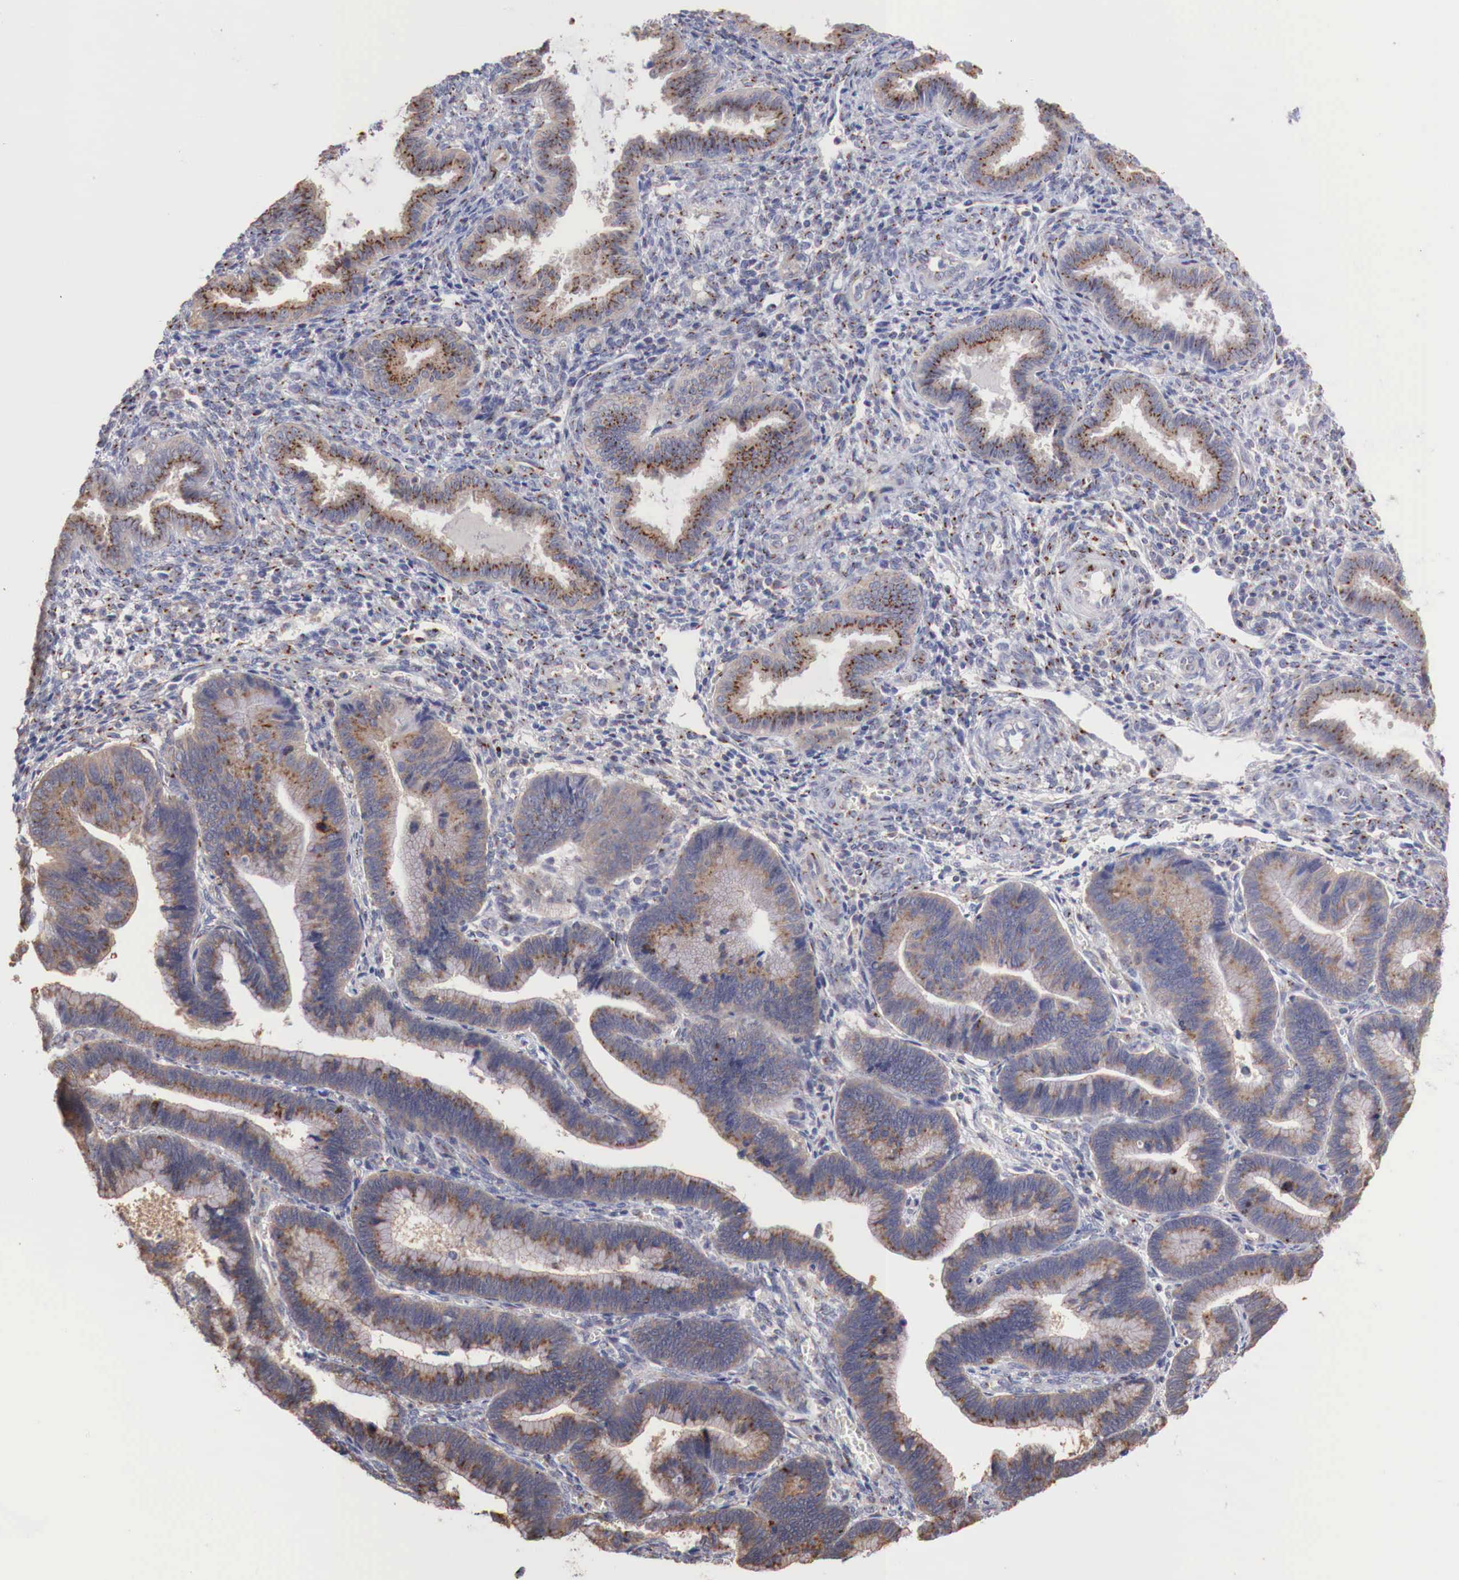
{"staining": {"intensity": "moderate", "quantity": ">75%", "location": "cytoplasmic/membranous"}, "tissue": "endometrium", "cell_type": "Cells in endometrial stroma", "image_type": "normal", "snomed": [{"axis": "morphology", "description": "Normal tissue, NOS"}, {"axis": "topography", "description": "Endometrium"}], "caption": "Protein staining of unremarkable endometrium displays moderate cytoplasmic/membranous positivity in approximately >75% of cells in endometrial stroma.", "gene": "SYAP1", "patient": {"sex": "female", "age": 36}}